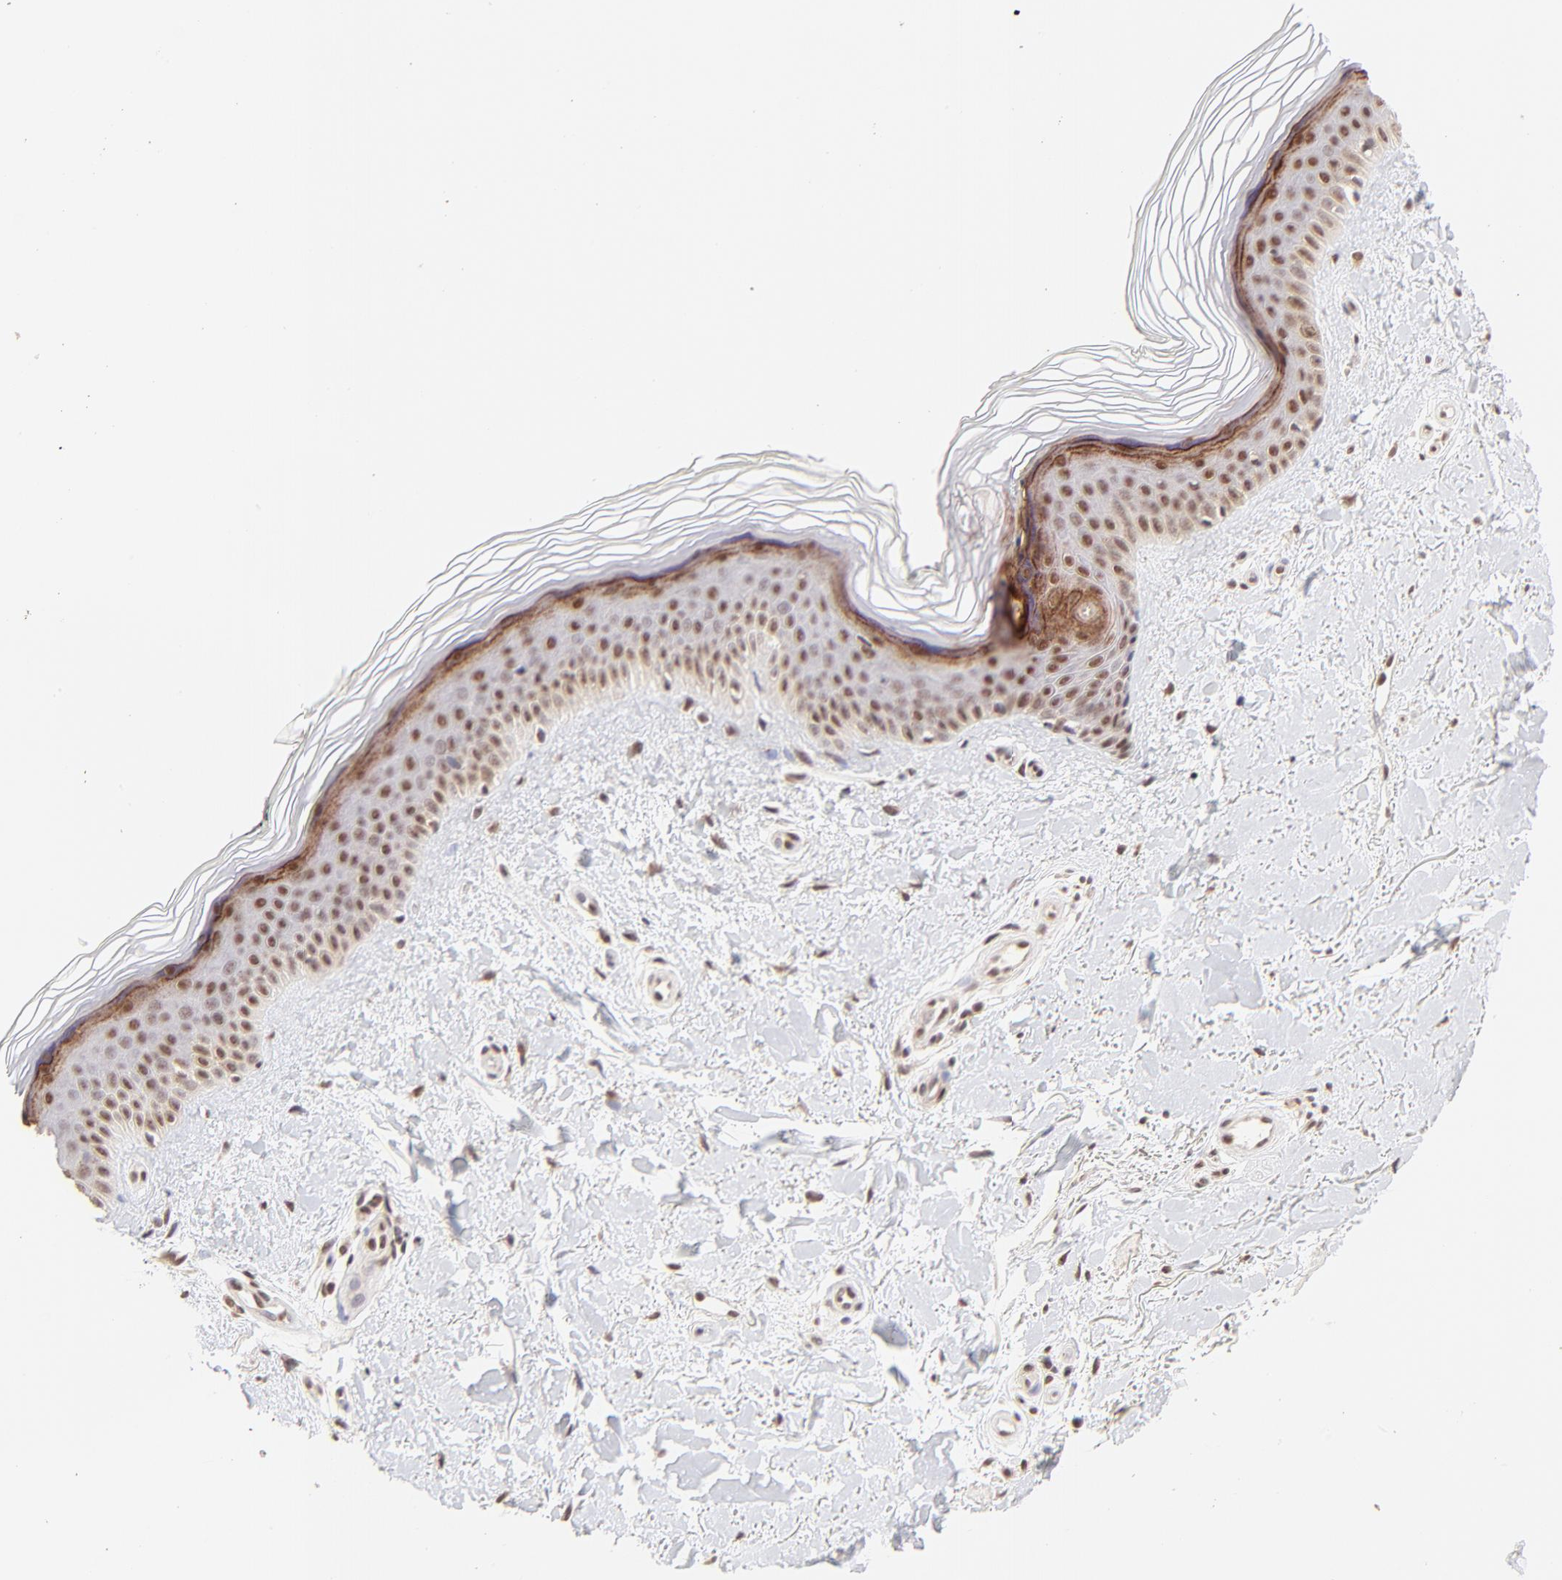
{"staining": {"intensity": "moderate", "quantity": ">75%", "location": "cytoplasmic/membranous,nuclear"}, "tissue": "skin", "cell_type": "Fibroblasts", "image_type": "normal", "snomed": [{"axis": "morphology", "description": "Normal tissue, NOS"}, {"axis": "topography", "description": "Skin"}], "caption": "A brown stain shows moderate cytoplasmic/membranous,nuclear positivity of a protein in fibroblasts of normal human skin. (DAB = brown stain, brightfield microscopy at high magnification).", "gene": "MED12", "patient": {"sex": "female", "age": 19}}